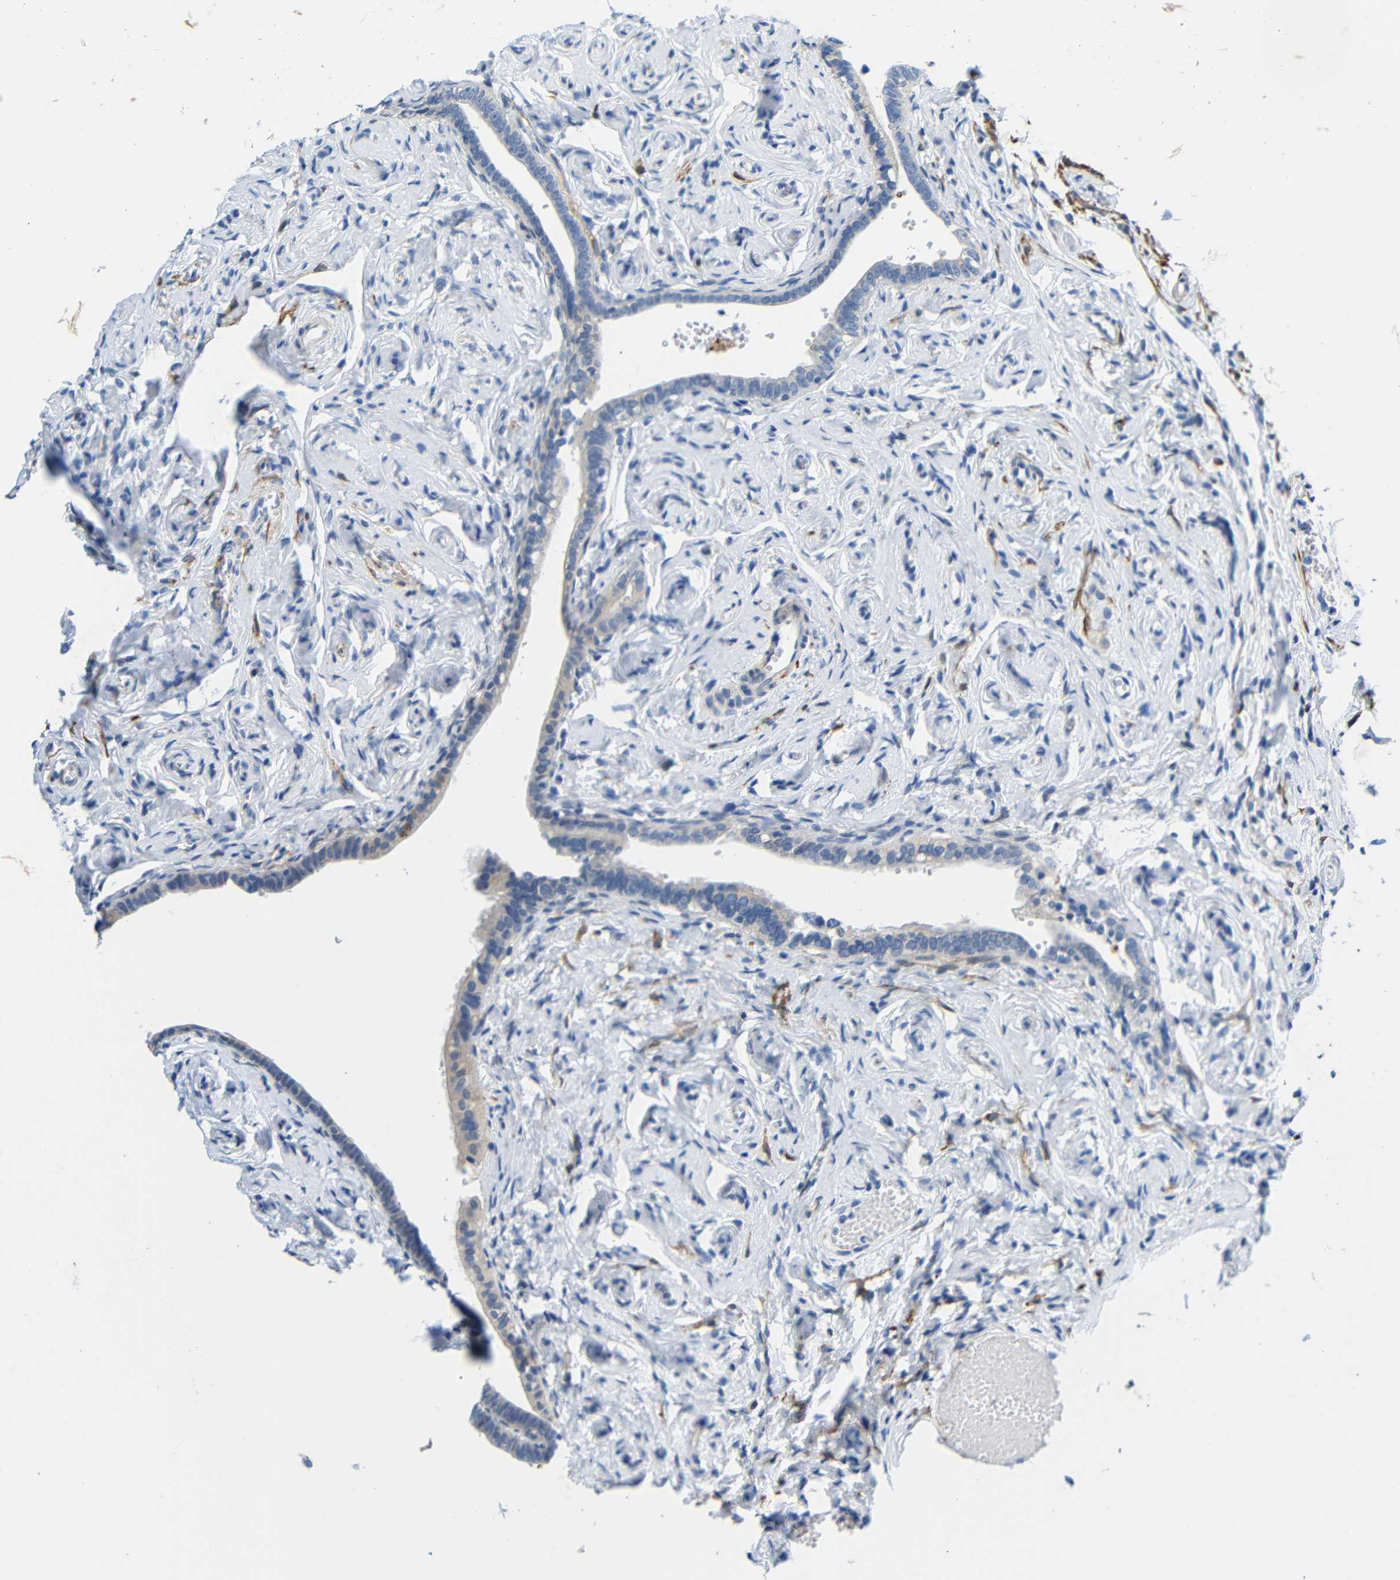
{"staining": {"intensity": "negative", "quantity": "none", "location": "none"}, "tissue": "fallopian tube", "cell_type": "Glandular cells", "image_type": "normal", "snomed": [{"axis": "morphology", "description": "Normal tissue, NOS"}, {"axis": "topography", "description": "Fallopian tube"}], "caption": "Immunohistochemistry micrograph of normal human fallopian tube stained for a protein (brown), which shows no expression in glandular cells. The staining was performed using DAB to visualize the protein expression in brown, while the nuclei were stained in blue with hematoxylin (Magnification: 20x).", "gene": "NEGR1", "patient": {"sex": "female", "age": 71}}